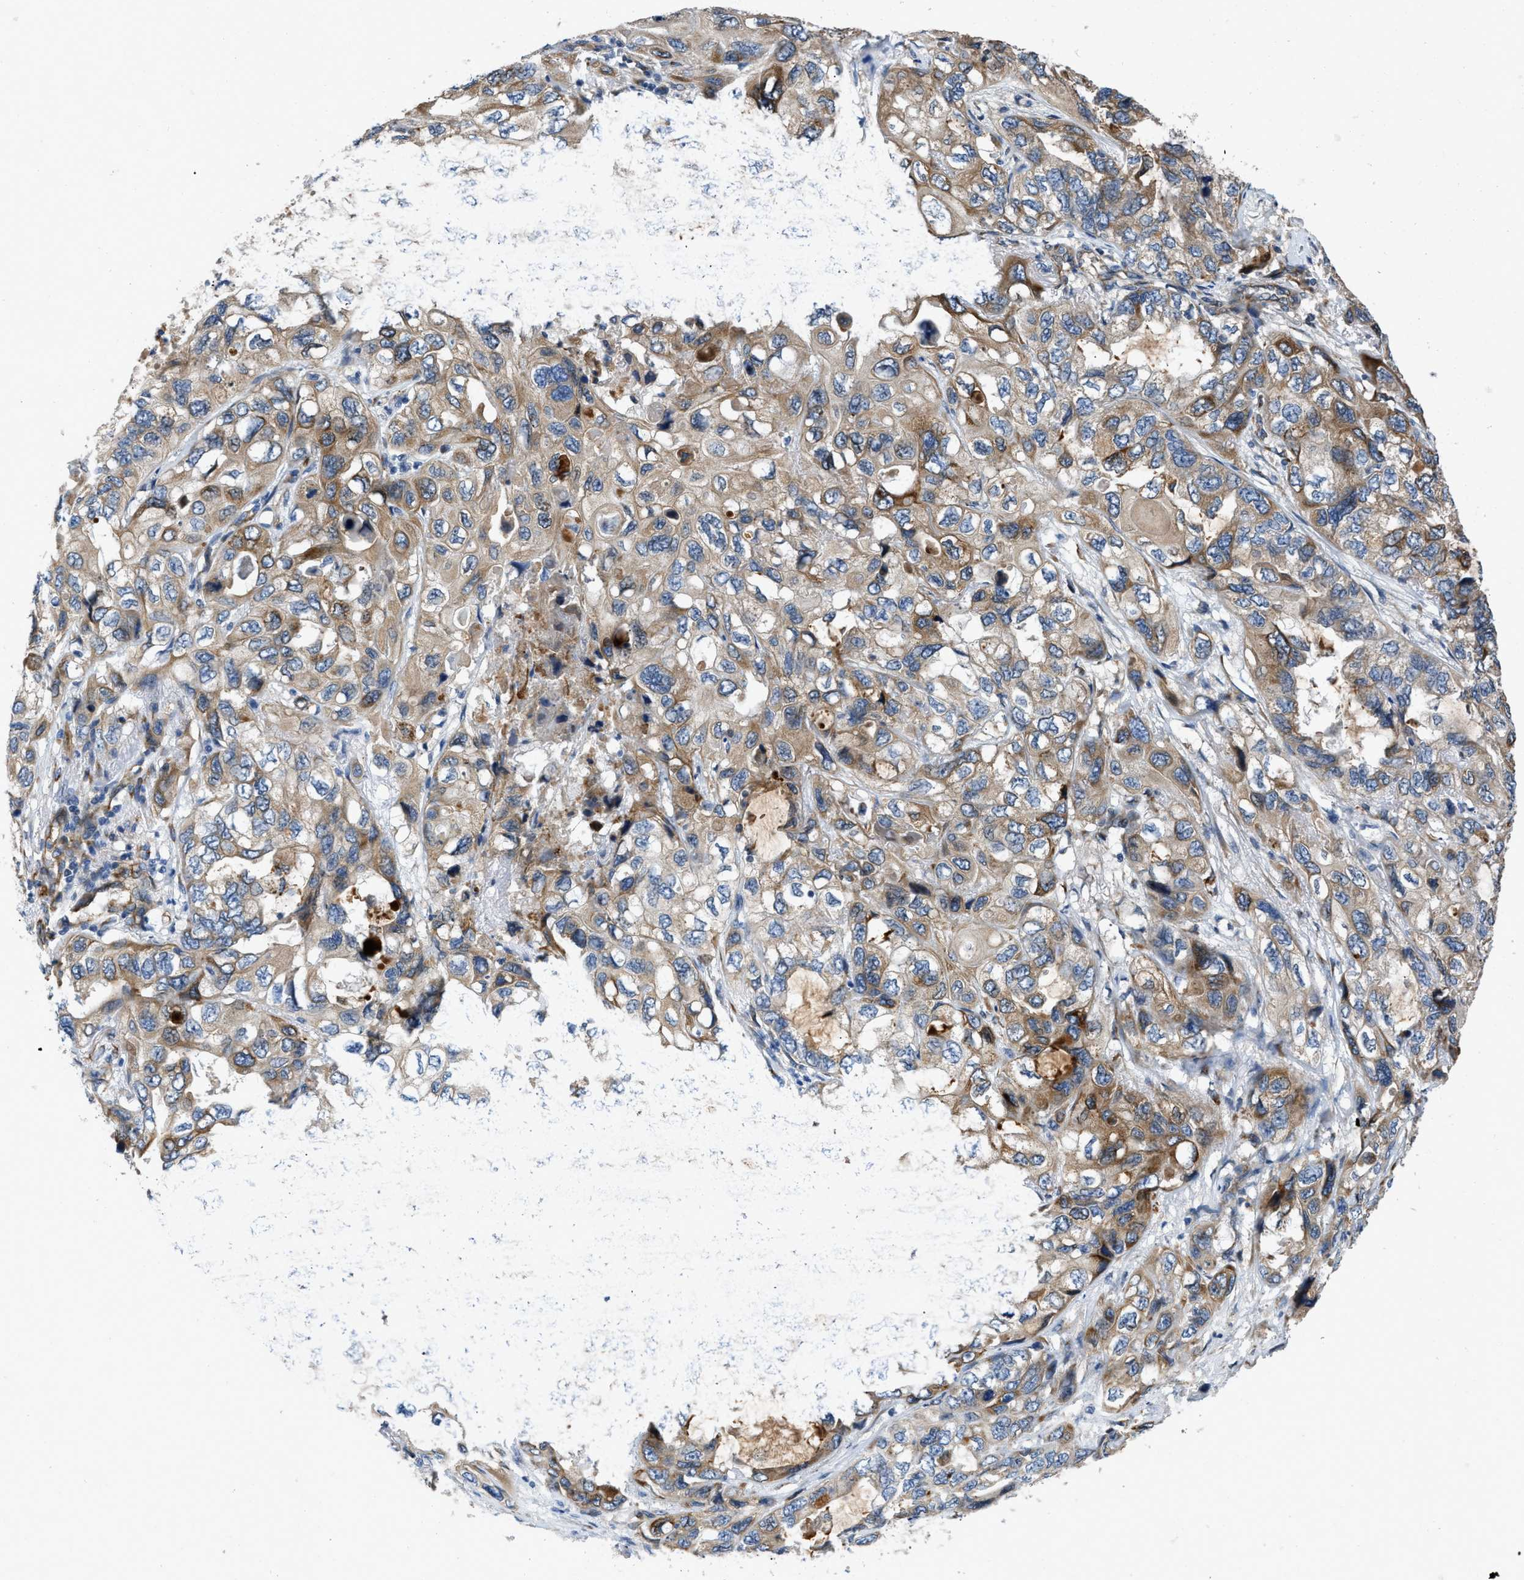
{"staining": {"intensity": "moderate", "quantity": ">75%", "location": "cytoplasmic/membranous"}, "tissue": "lung cancer", "cell_type": "Tumor cells", "image_type": "cancer", "snomed": [{"axis": "morphology", "description": "Squamous cell carcinoma, NOS"}, {"axis": "topography", "description": "Lung"}], "caption": "Squamous cell carcinoma (lung) stained for a protein exhibits moderate cytoplasmic/membranous positivity in tumor cells. The staining is performed using DAB brown chromogen to label protein expression. The nuclei are counter-stained blue using hematoxylin.", "gene": "GGCX", "patient": {"sex": "female", "age": 73}}